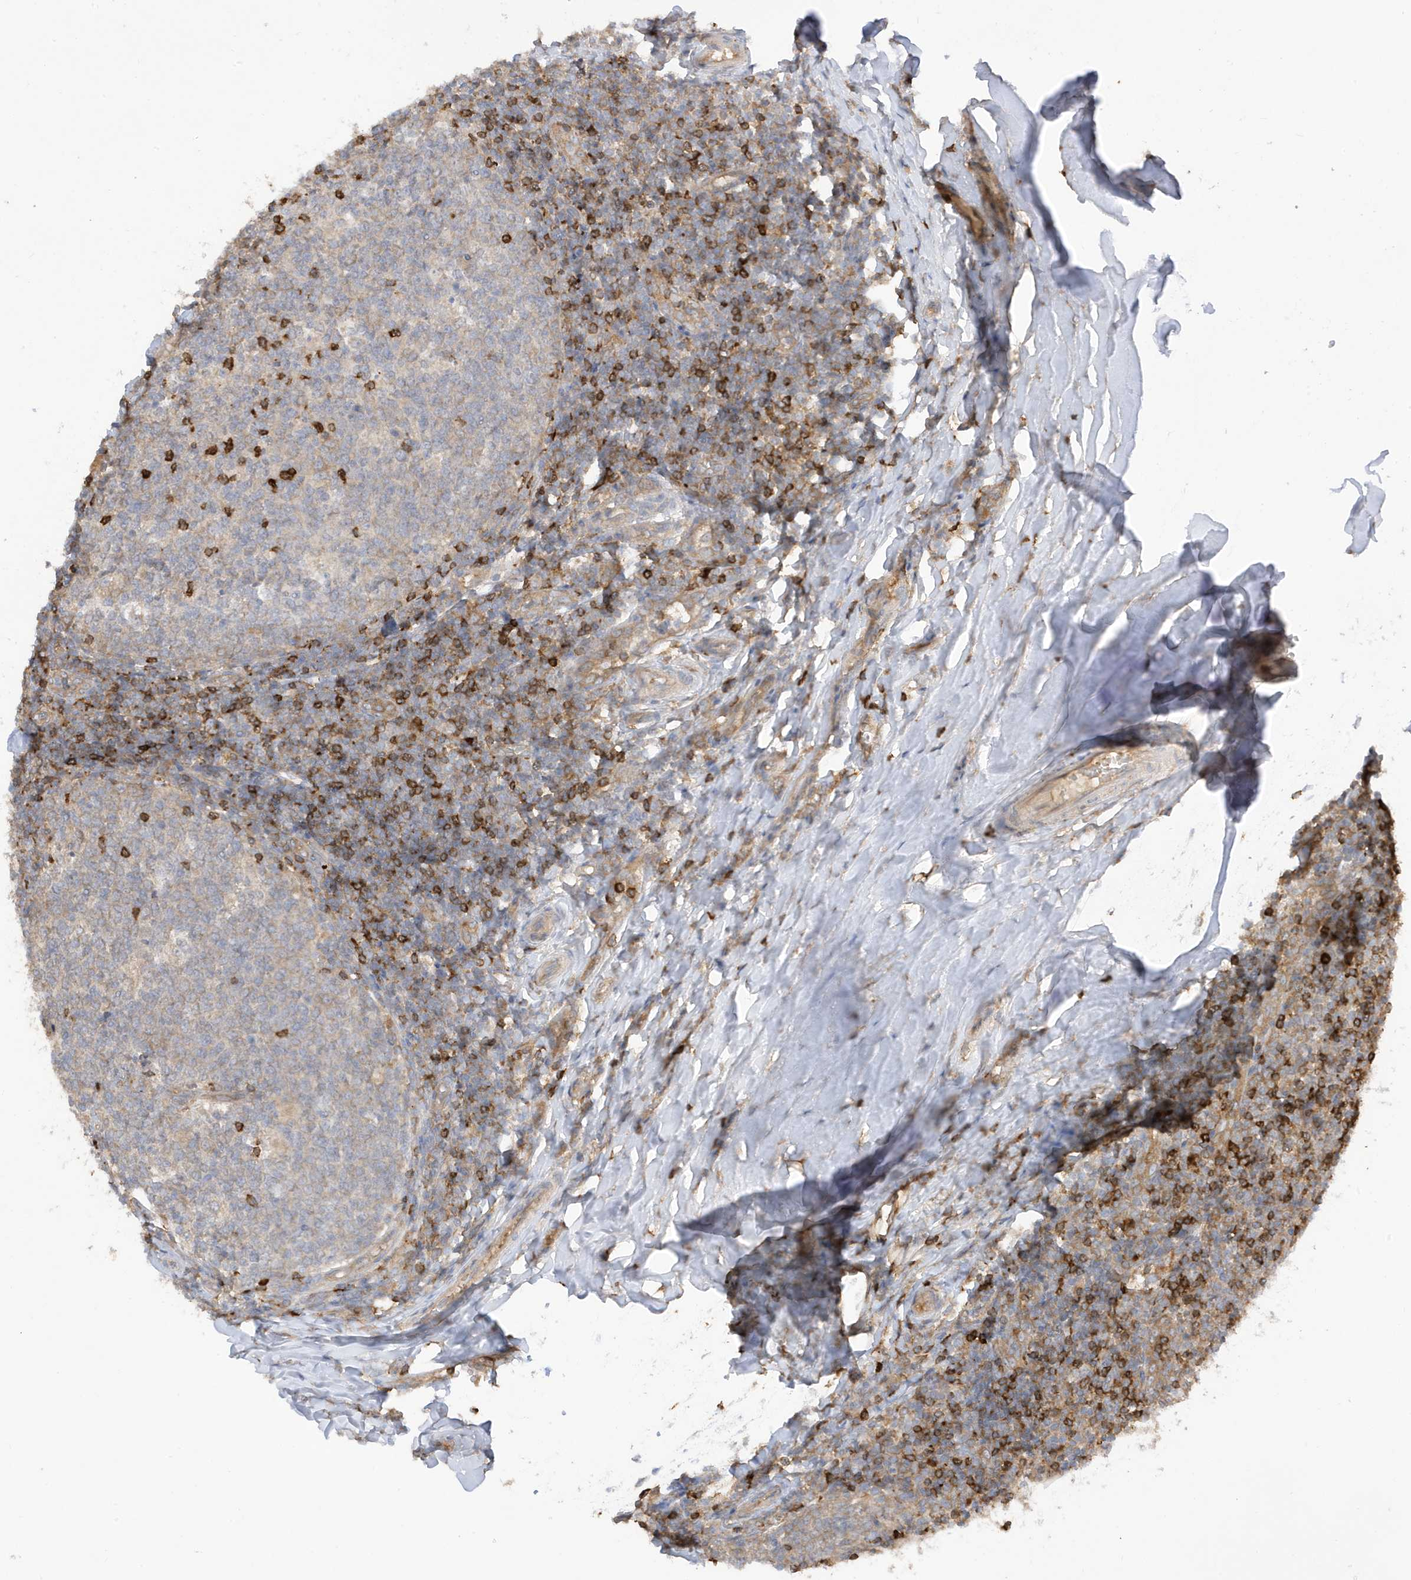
{"staining": {"intensity": "strong", "quantity": "<25%", "location": "cytoplasmic/membranous"}, "tissue": "tonsil", "cell_type": "Germinal center cells", "image_type": "normal", "snomed": [{"axis": "morphology", "description": "Normal tissue, NOS"}, {"axis": "topography", "description": "Tonsil"}], "caption": "The image reveals immunohistochemical staining of unremarkable tonsil. There is strong cytoplasmic/membranous staining is present in about <25% of germinal center cells.", "gene": "PHACTR2", "patient": {"sex": "female", "age": 19}}